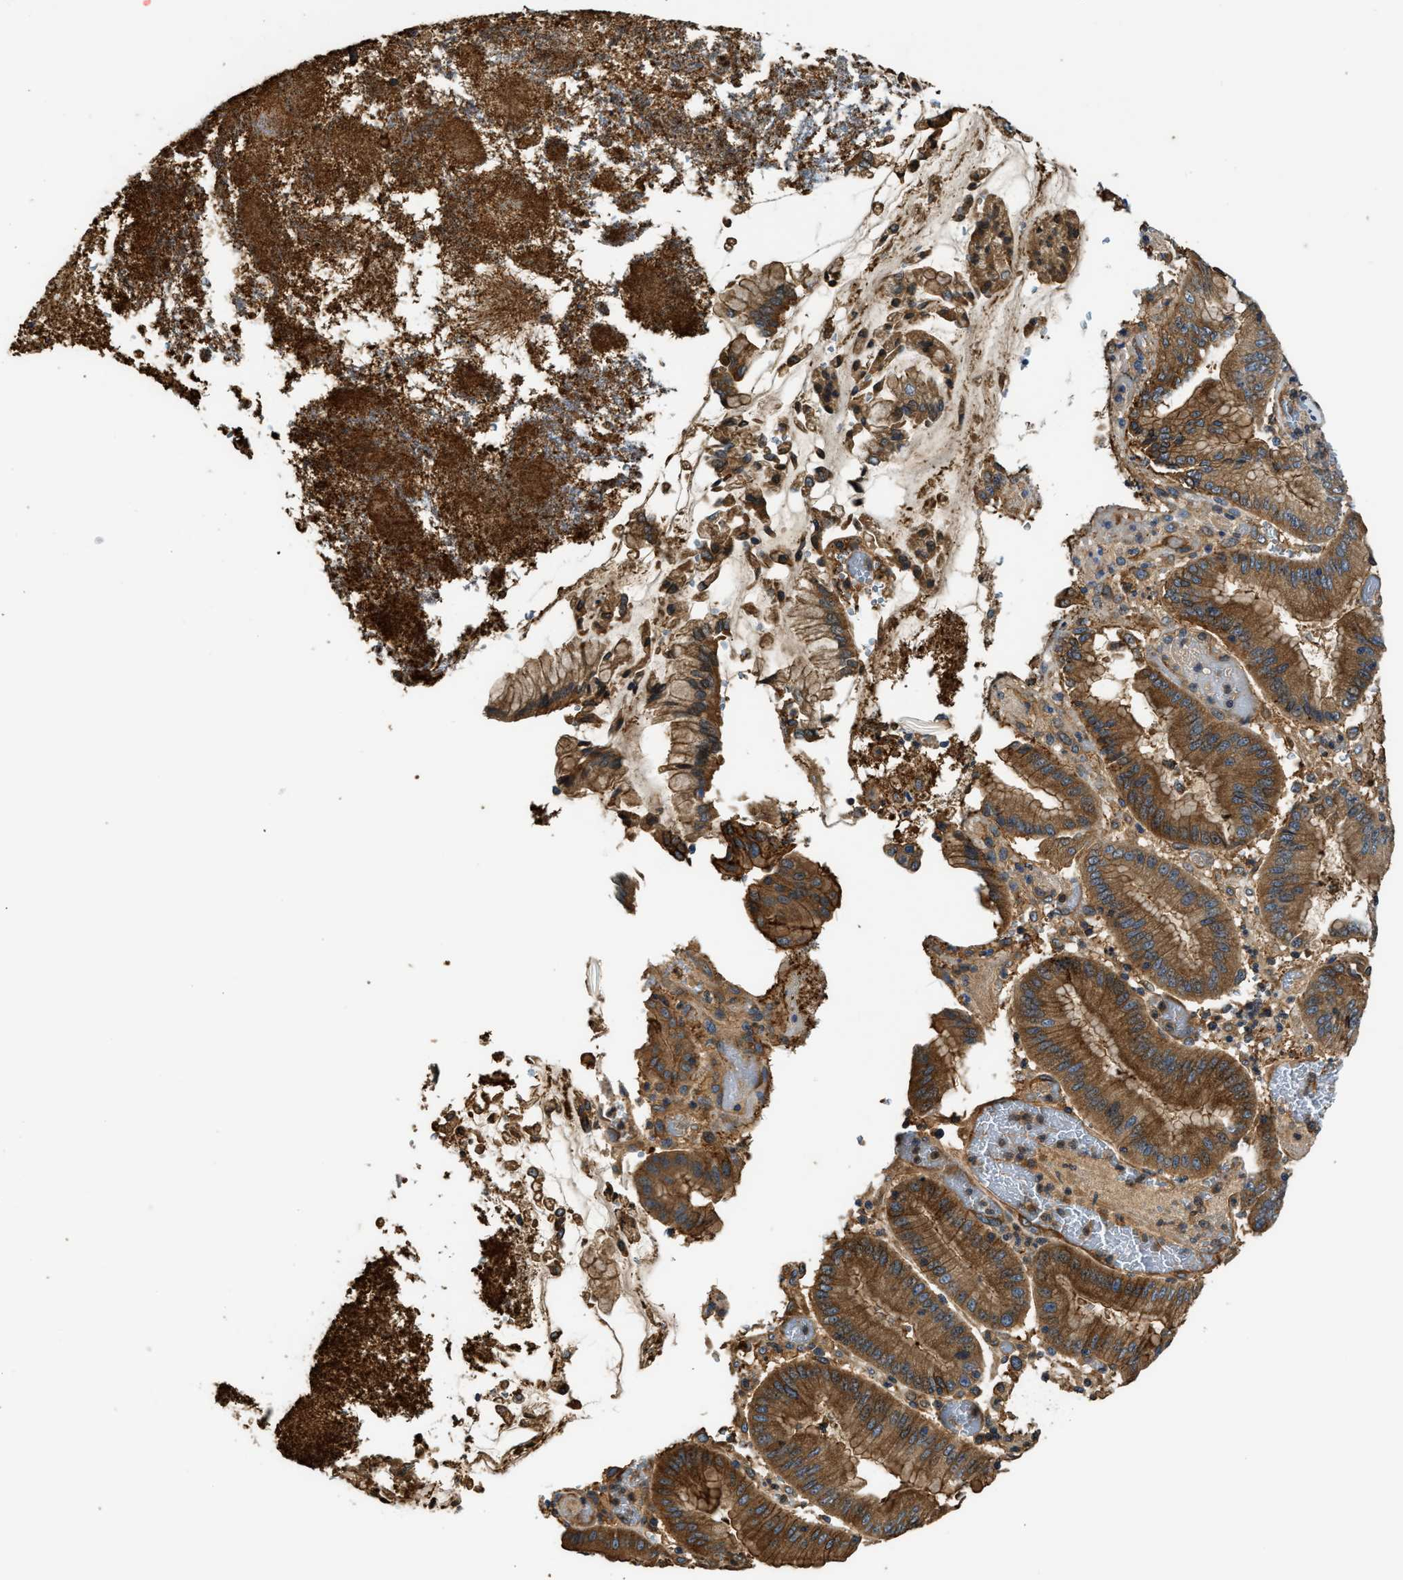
{"staining": {"intensity": "strong", "quantity": ">75%", "location": "cytoplasmic/membranous"}, "tissue": "stomach cancer", "cell_type": "Tumor cells", "image_type": "cancer", "snomed": [{"axis": "morphology", "description": "Normal tissue, NOS"}, {"axis": "morphology", "description": "Adenocarcinoma, NOS"}, {"axis": "topography", "description": "Stomach"}], "caption": "A photomicrograph showing strong cytoplasmic/membranous positivity in approximately >75% of tumor cells in stomach cancer, as visualized by brown immunohistochemical staining.", "gene": "DDHD2", "patient": {"sex": "male", "age": 48}}